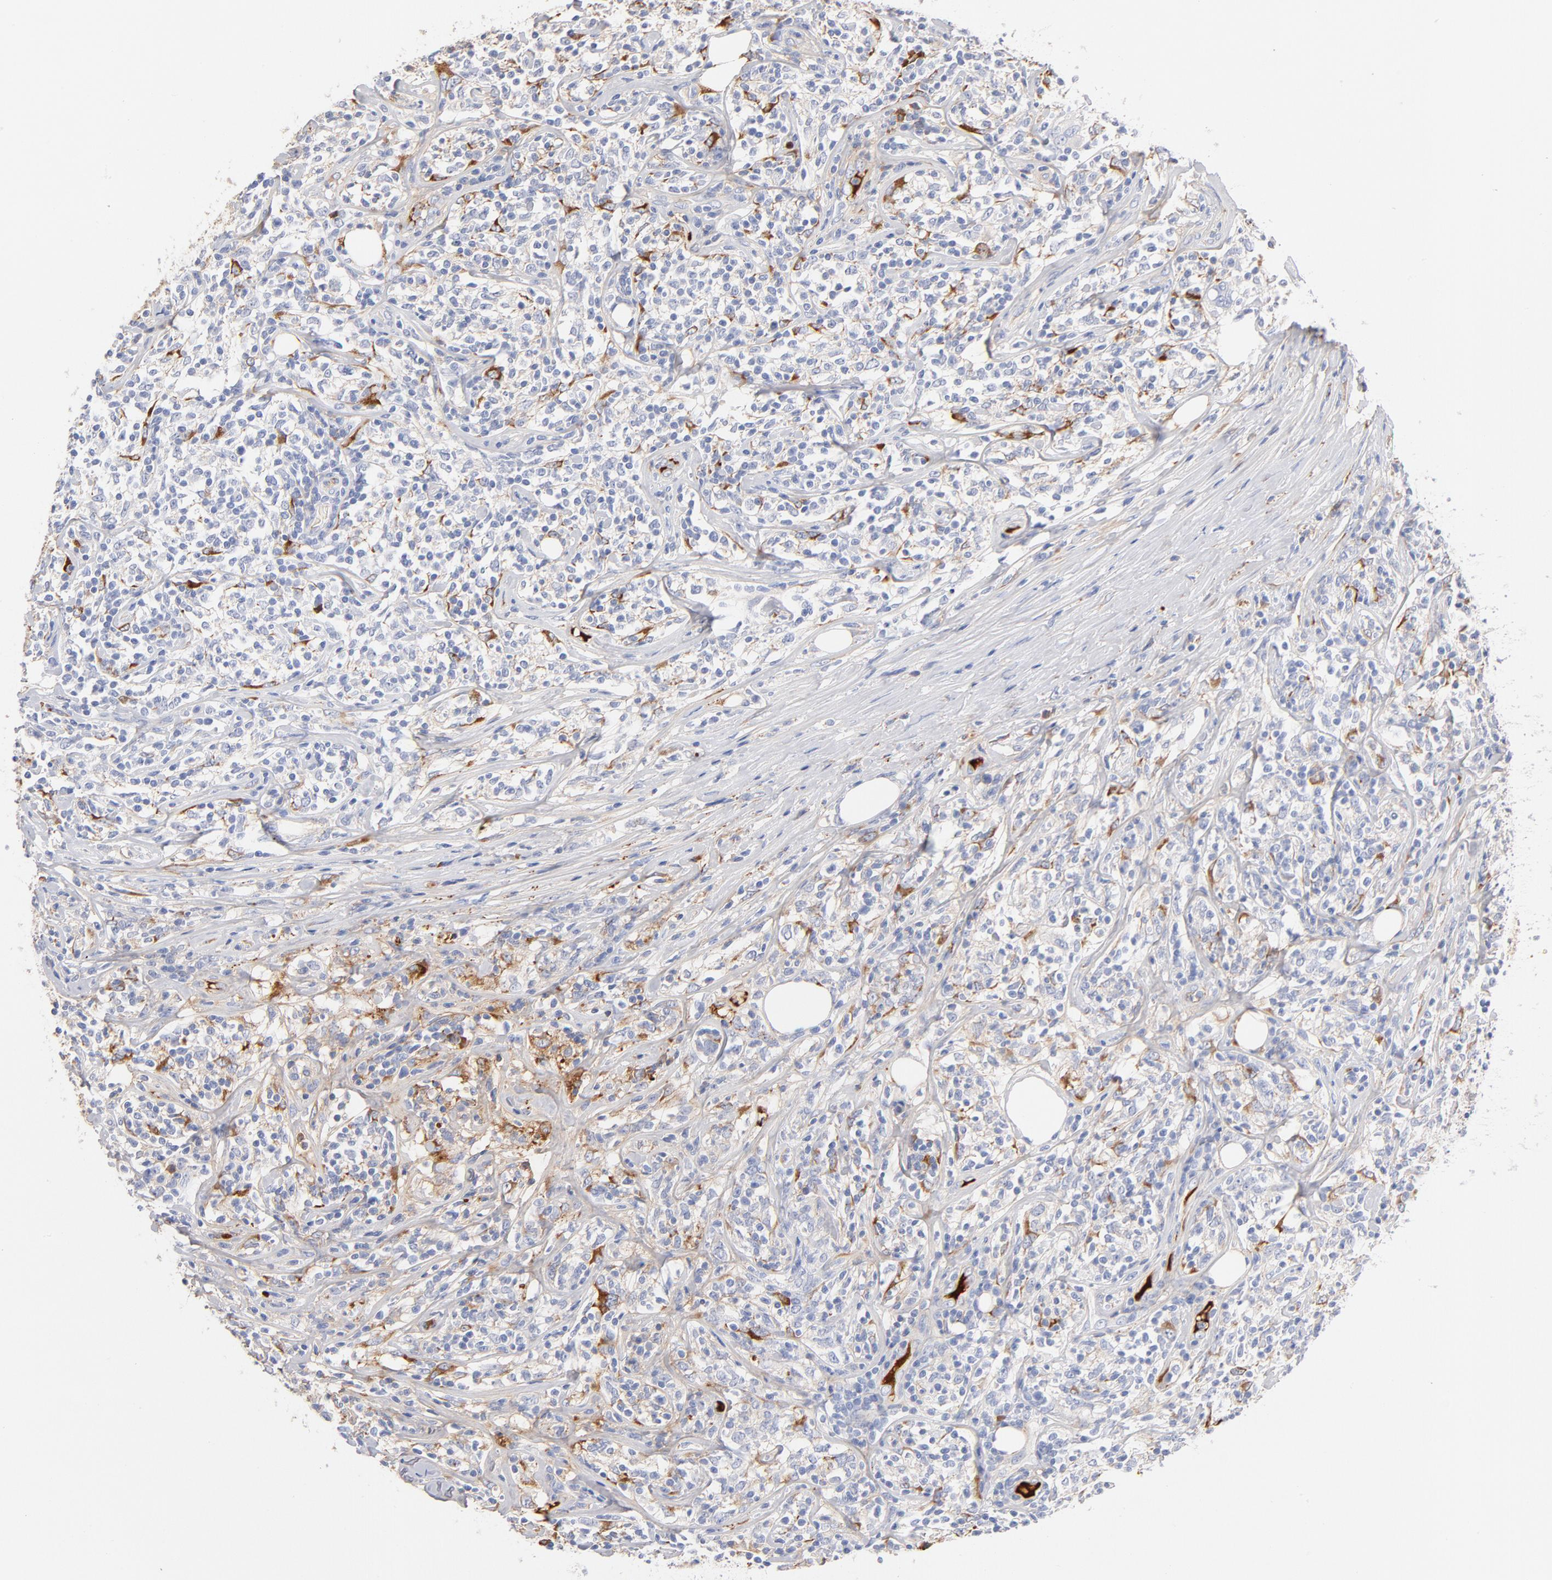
{"staining": {"intensity": "moderate", "quantity": "<25%", "location": "cytoplasmic/membranous"}, "tissue": "lymphoma", "cell_type": "Tumor cells", "image_type": "cancer", "snomed": [{"axis": "morphology", "description": "Malignant lymphoma, non-Hodgkin's type, High grade"}, {"axis": "topography", "description": "Lymph node"}], "caption": "Immunohistochemistry (IHC) of human lymphoma displays low levels of moderate cytoplasmic/membranous staining in about <25% of tumor cells. The staining is performed using DAB brown chromogen to label protein expression. The nuclei are counter-stained blue using hematoxylin.", "gene": "C3", "patient": {"sex": "female", "age": 84}}